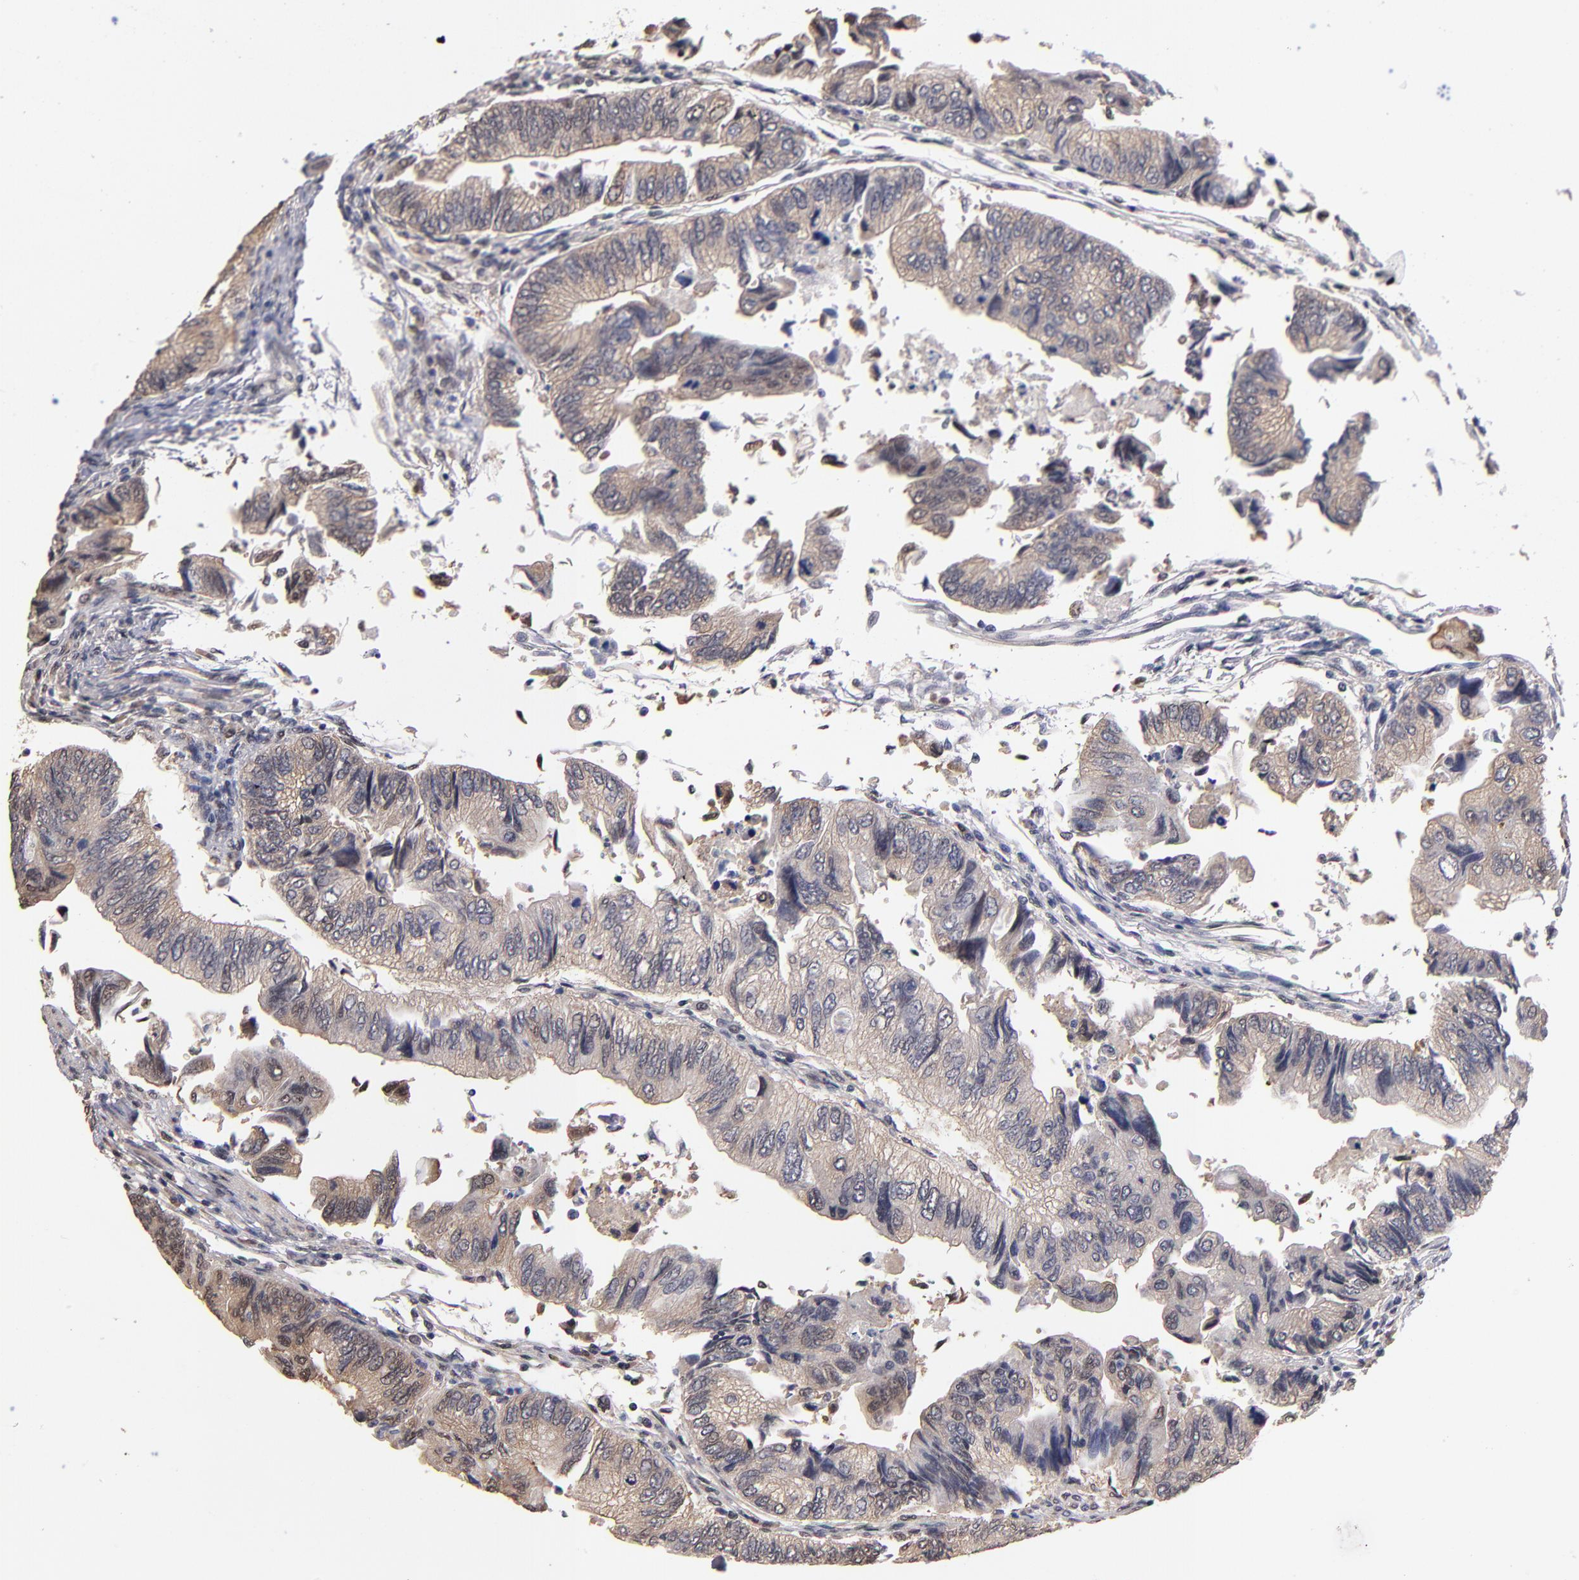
{"staining": {"intensity": "weak", "quantity": "25%-75%", "location": "cytoplasmic/membranous"}, "tissue": "colorectal cancer", "cell_type": "Tumor cells", "image_type": "cancer", "snomed": [{"axis": "morphology", "description": "Adenocarcinoma, NOS"}, {"axis": "topography", "description": "Colon"}], "caption": "Colorectal cancer (adenocarcinoma) was stained to show a protein in brown. There is low levels of weak cytoplasmic/membranous expression in about 25%-75% of tumor cells.", "gene": "PSMD10", "patient": {"sex": "female", "age": 11}}